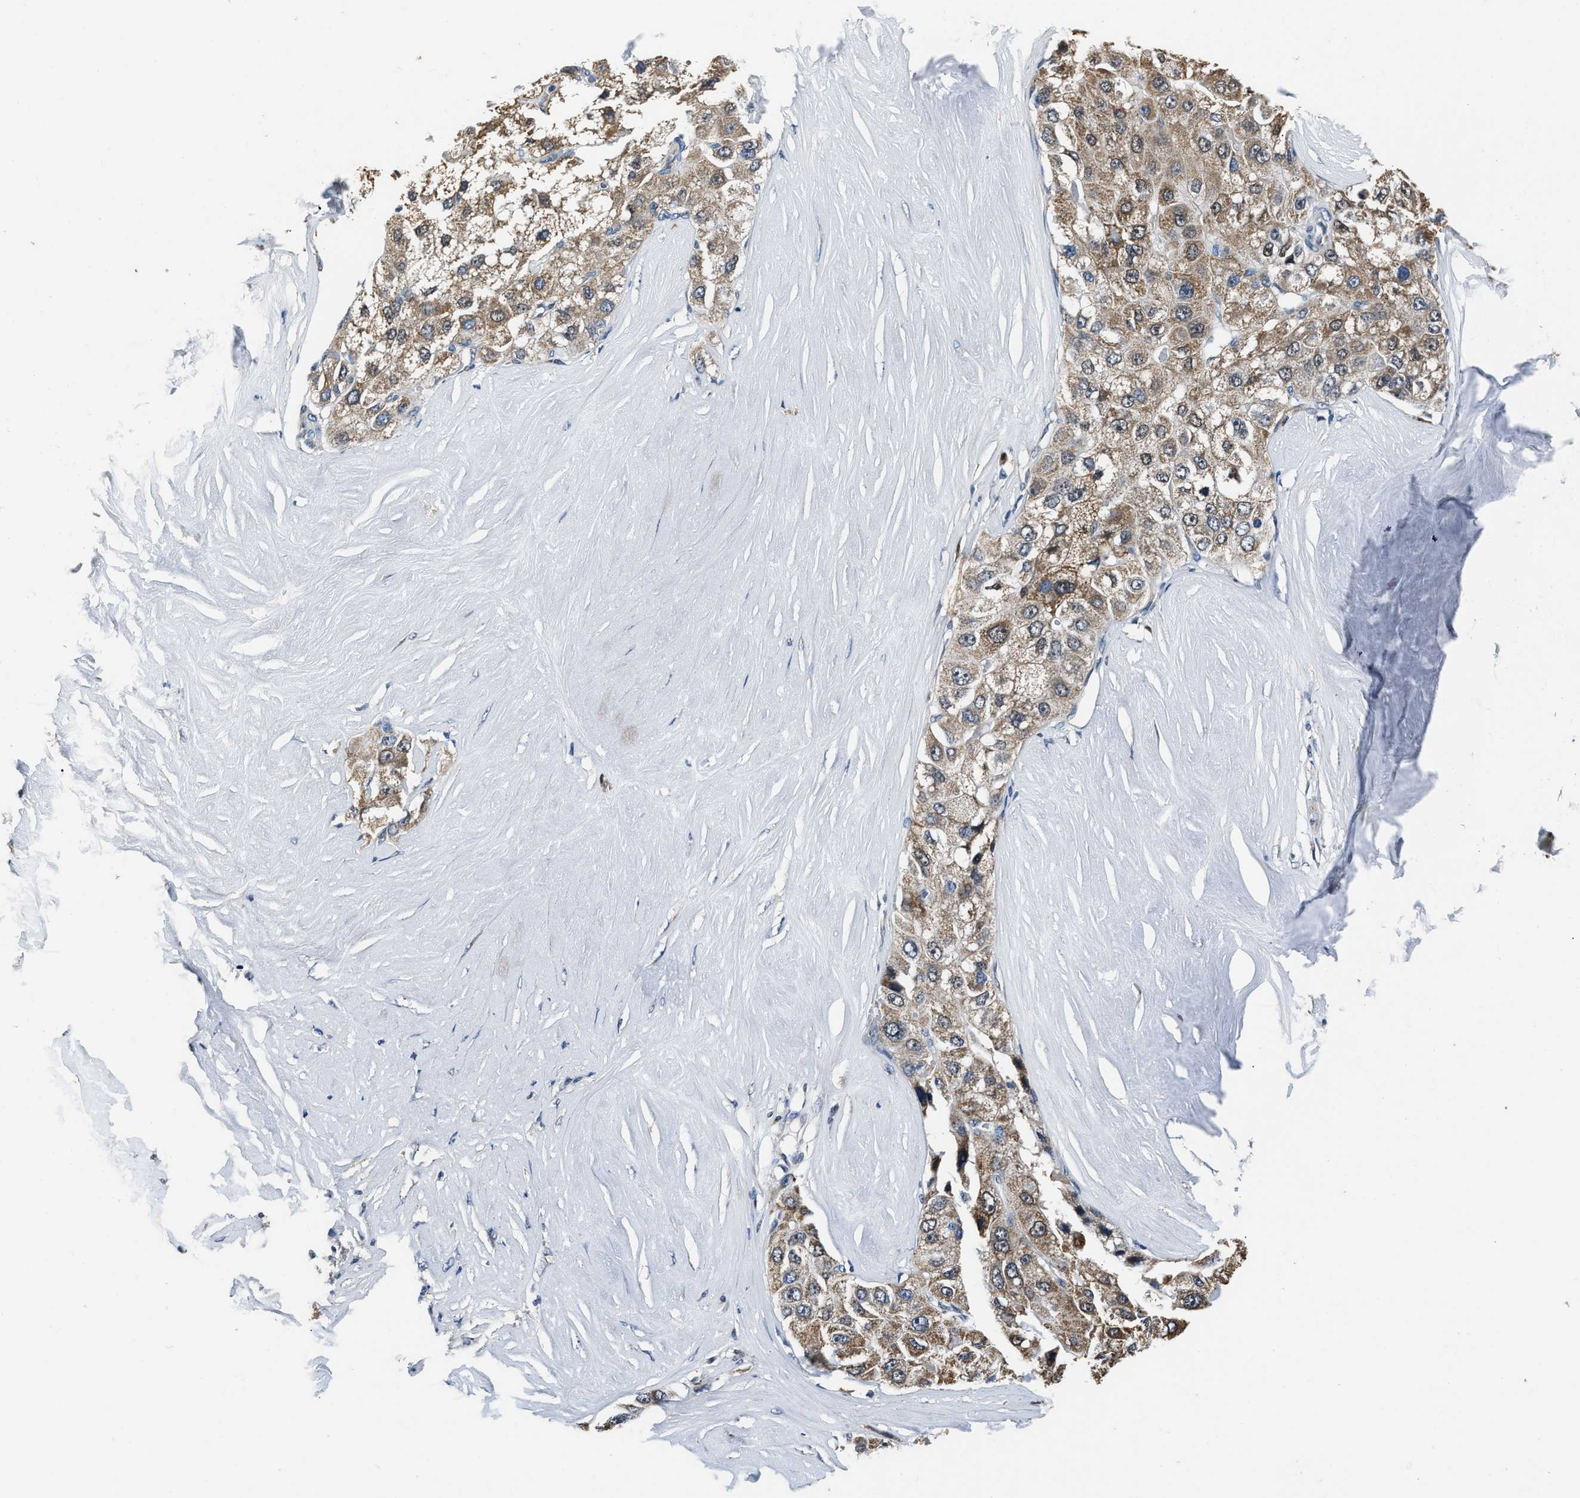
{"staining": {"intensity": "moderate", "quantity": ">75%", "location": "cytoplasmic/membranous"}, "tissue": "liver cancer", "cell_type": "Tumor cells", "image_type": "cancer", "snomed": [{"axis": "morphology", "description": "Carcinoma, Hepatocellular, NOS"}, {"axis": "topography", "description": "Liver"}], "caption": "Tumor cells show moderate cytoplasmic/membranous positivity in approximately >75% of cells in liver cancer. (DAB (3,3'-diaminobenzidine) IHC with brightfield microscopy, high magnification).", "gene": "NSUN5", "patient": {"sex": "male", "age": 80}}